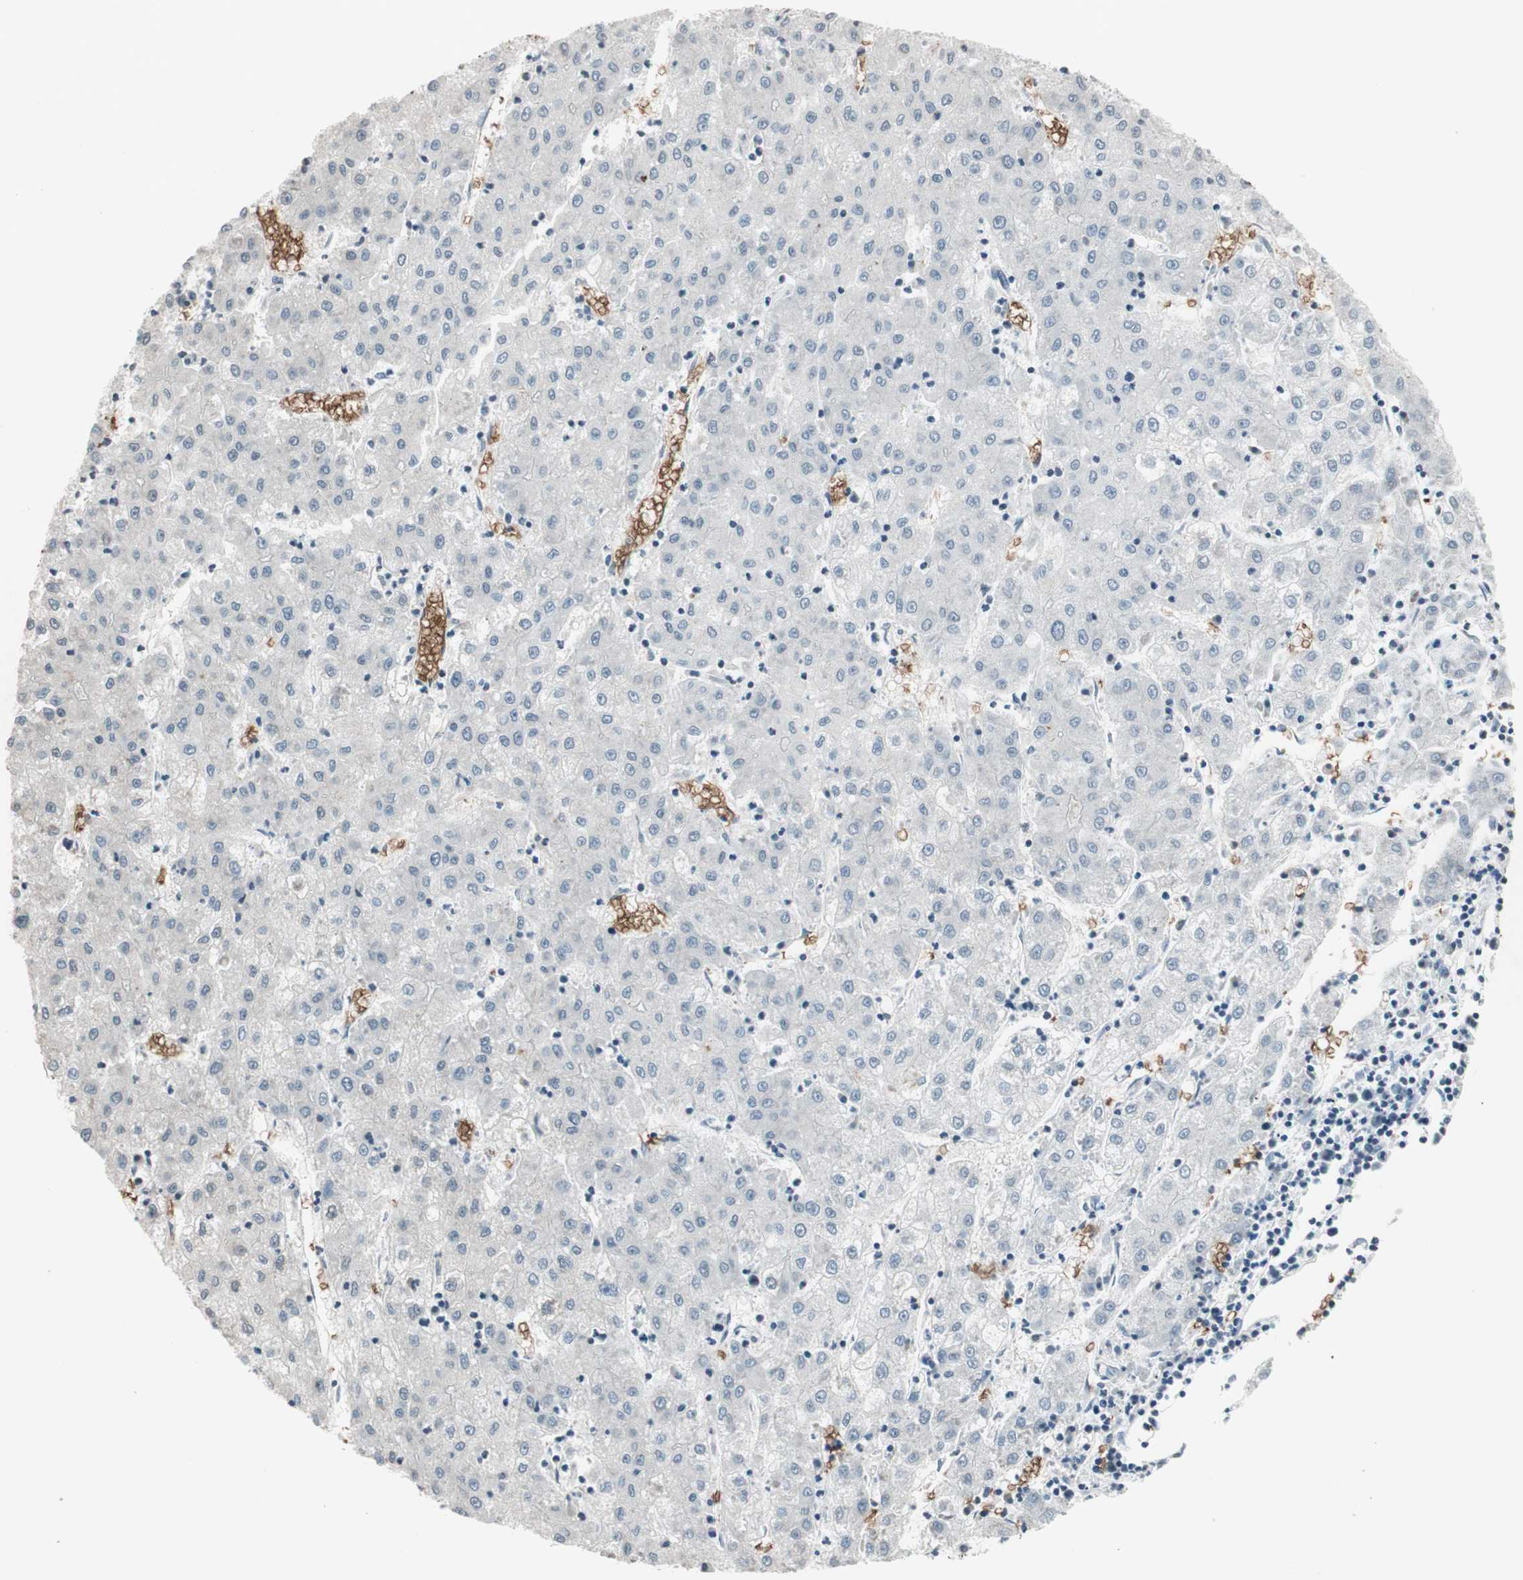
{"staining": {"intensity": "negative", "quantity": "none", "location": "none"}, "tissue": "liver cancer", "cell_type": "Tumor cells", "image_type": "cancer", "snomed": [{"axis": "morphology", "description": "Carcinoma, Hepatocellular, NOS"}, {"axis": "topography", "description": "Liver"}], "caption": "Immunohistochemistry photomicrograph of neoplastic tissue: hepatocellular carcinoma (liver) stained with DAB reveals no significant protein expression in tumor cells.", "gene": "GYPC", "patient": {"sex": "male", "age": 72}}